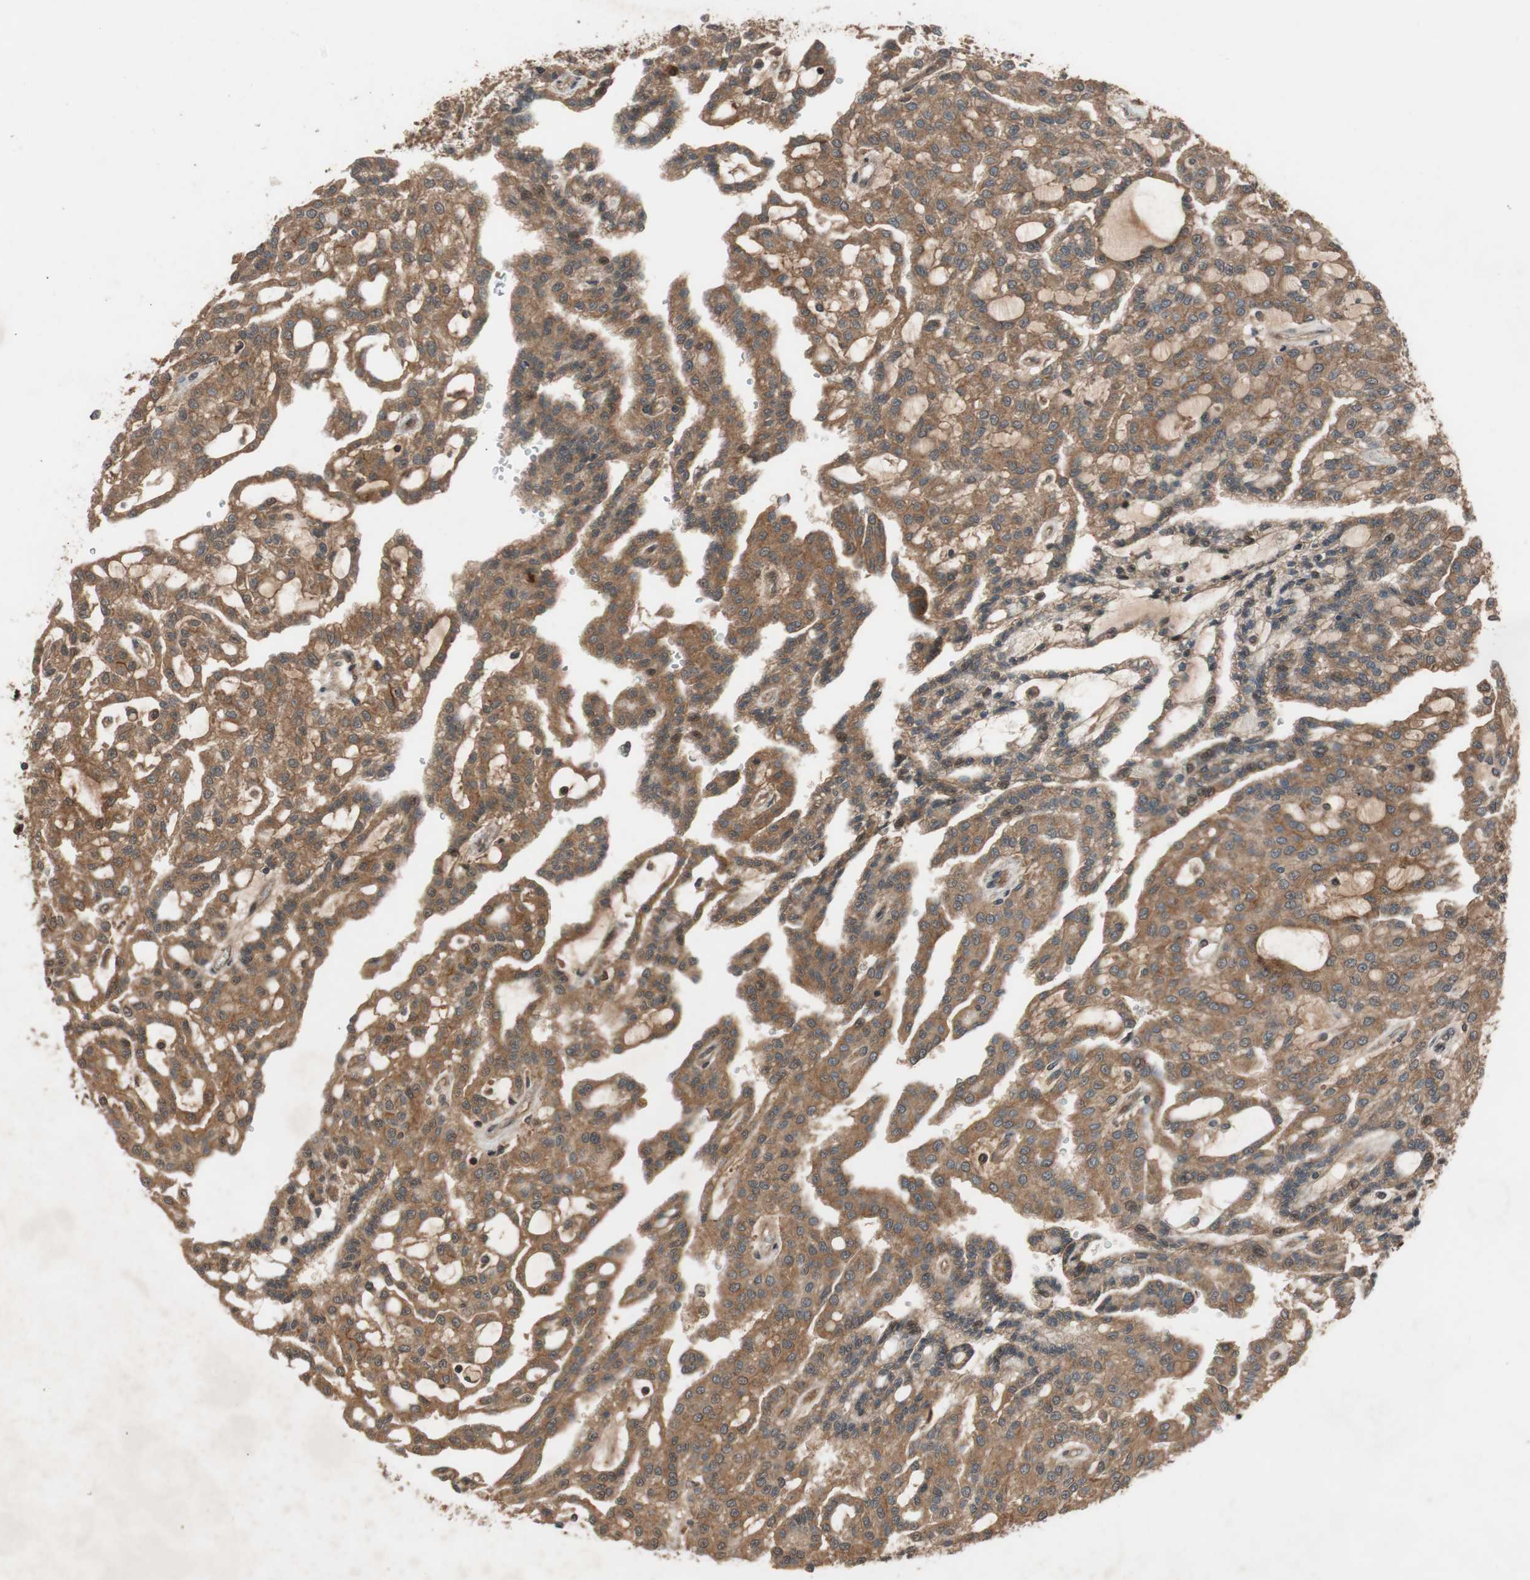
{"staining": {"intensity": "moderate", "quantity": ">75%", "location": "cytoplasmic/membranous"}, "tissue": "renal cancer", "cell_type": "Tumor cells", "image_type": "cancer", "snomed": [{"axis": "morphology", "description": "Adenocarcinoma, NOS"}, {"axis": "topography", "description": "Kidney"}], "caption": "High-magnification brightfield microscopy of renal cancer stained with DAB (brown) and counterstained with hematoxylin (blue). tumor cells exhibit moderate cytoplasmic/membranous positivity is seen in approximately>75% of cells.", "gene": "TMEM230", "patient": {"sex": "male", "age": 63}}